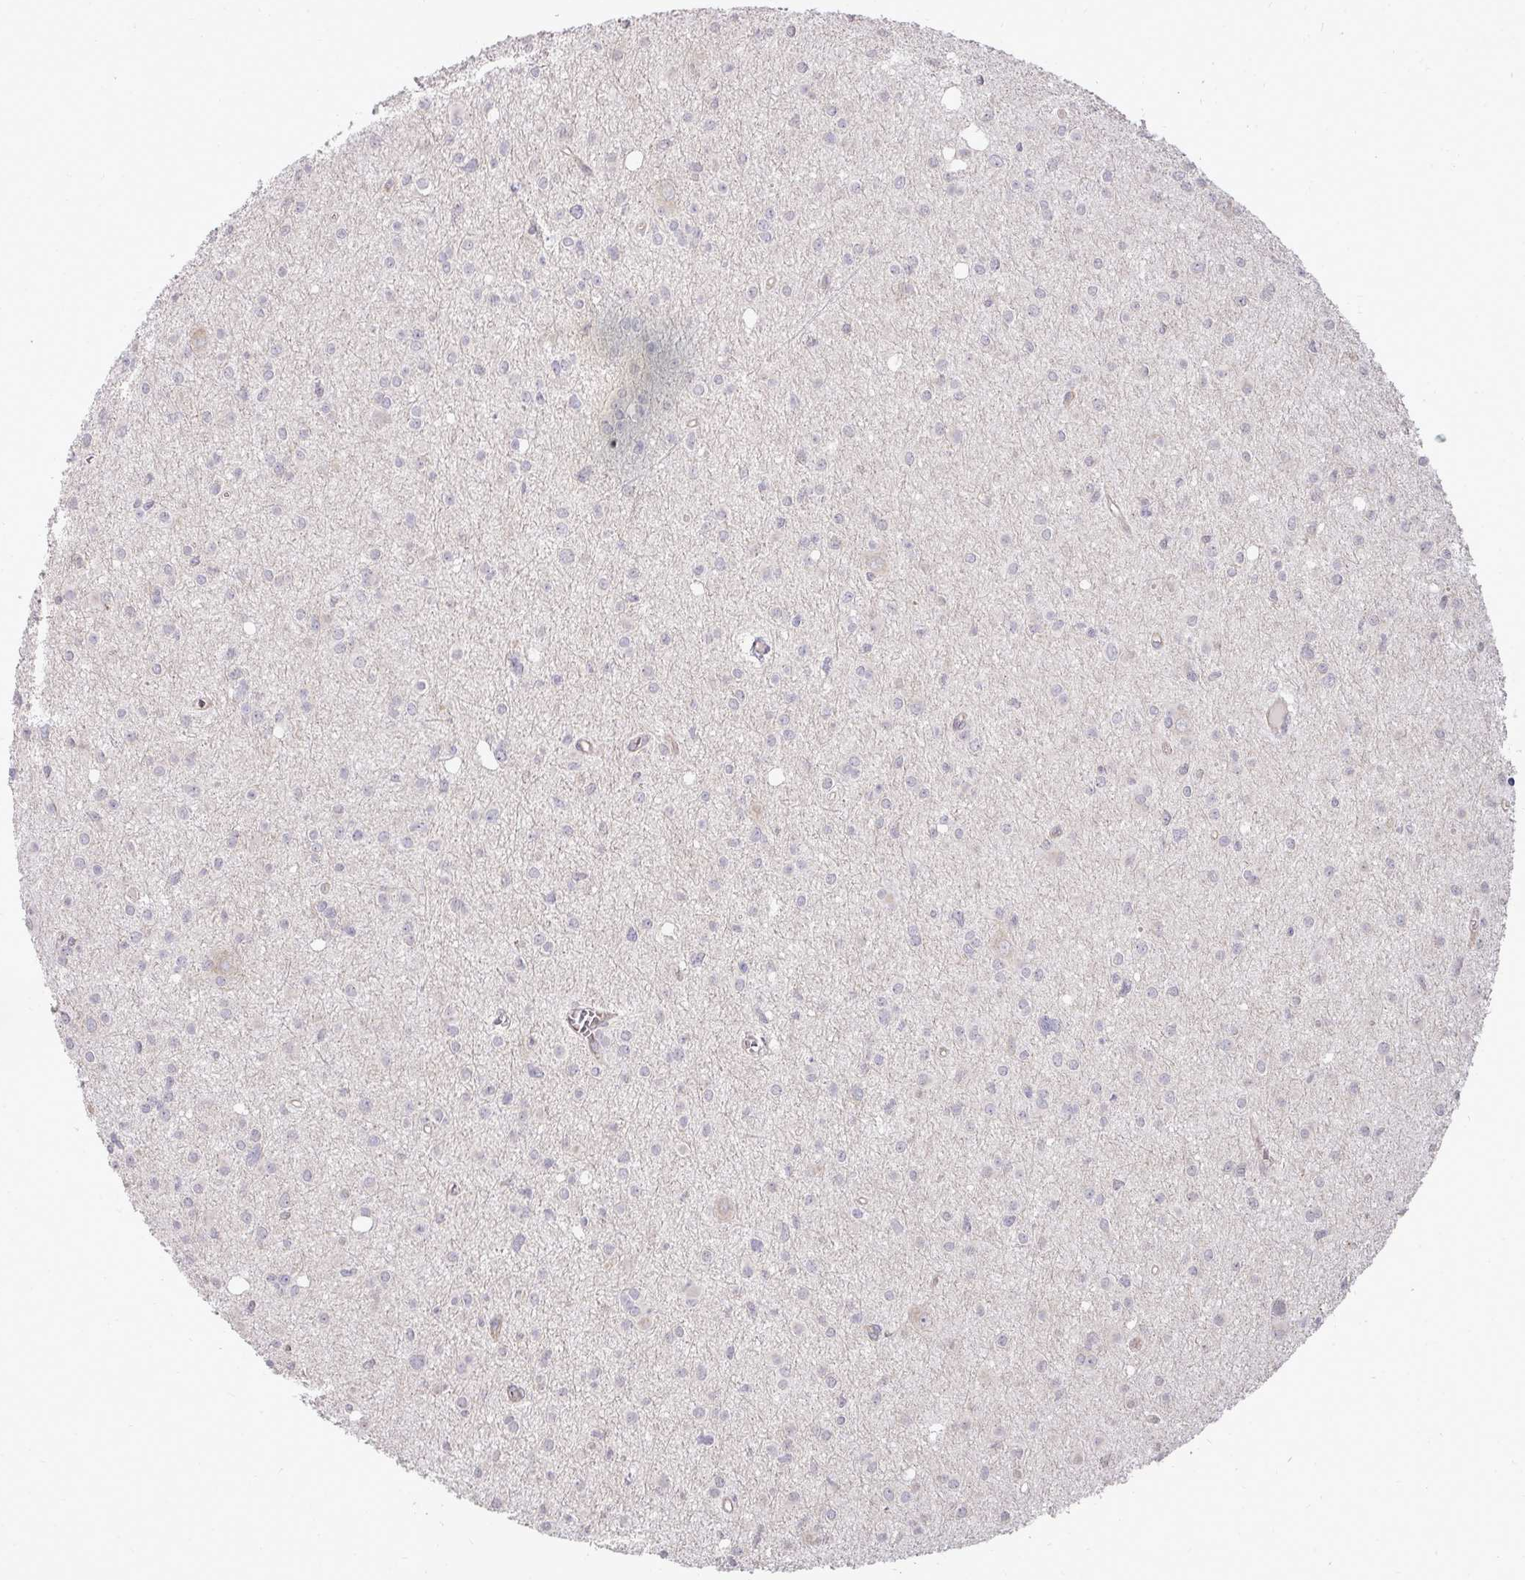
{"staining": {"intensity": "negative", "quantity": "none", "location": "none"}, "tissue": "glioma", "cell_type": "Tumor cells", "image_type": "cancer", "snomed": [{"axis": "morphology", "description": "Glioma, malignant, High grade"}, {"axis": "topography", "description": "Brain"}], "caption": "Human malignant glioma (high-grade) stained for a protein using immunohistochemistry reveals no expression in tumor cells.", "gene": "SH2D1B", "patient": {"sex": "male", "age": 23}}